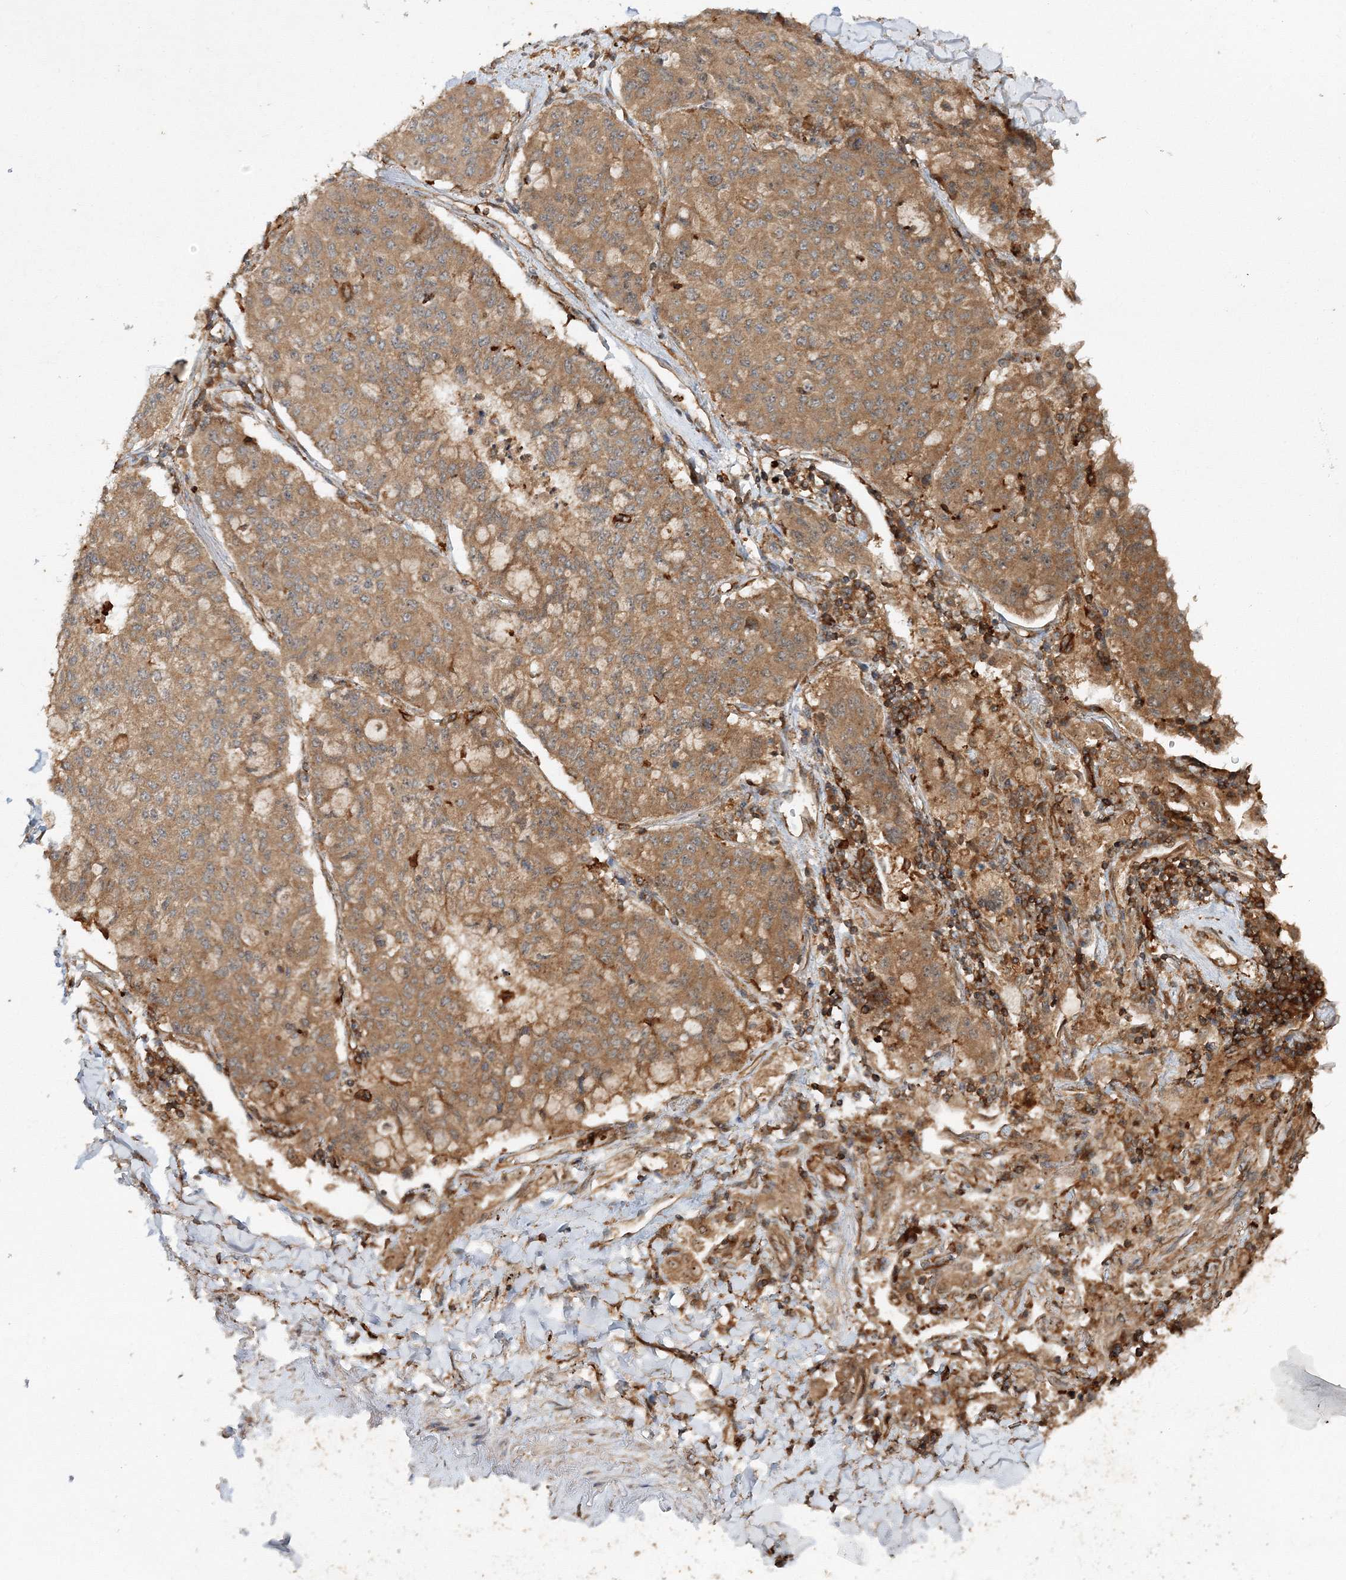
{"staining": {"intensity": "moderate", "quantity": ">75%", "location": "cytoplasmic/membranous"}, "tissue": "lung cancer", "cell_type": "Tumor cells", "image_type": "cancer", "snomed": [{"axis": "morphology", "description": "Squamous cell carcinoma, NOS"}, {"axis": "topography", "description": "Lung"}], "caption": "Immunohistochemistry of squamous cell carcinoma (lung) reveals medium levels of moderate cytoplasmic/membranous expression in approximately >75% of tumor cells.", "gene": "WDR37", "patient": {"sex": "male", "age": 74}}